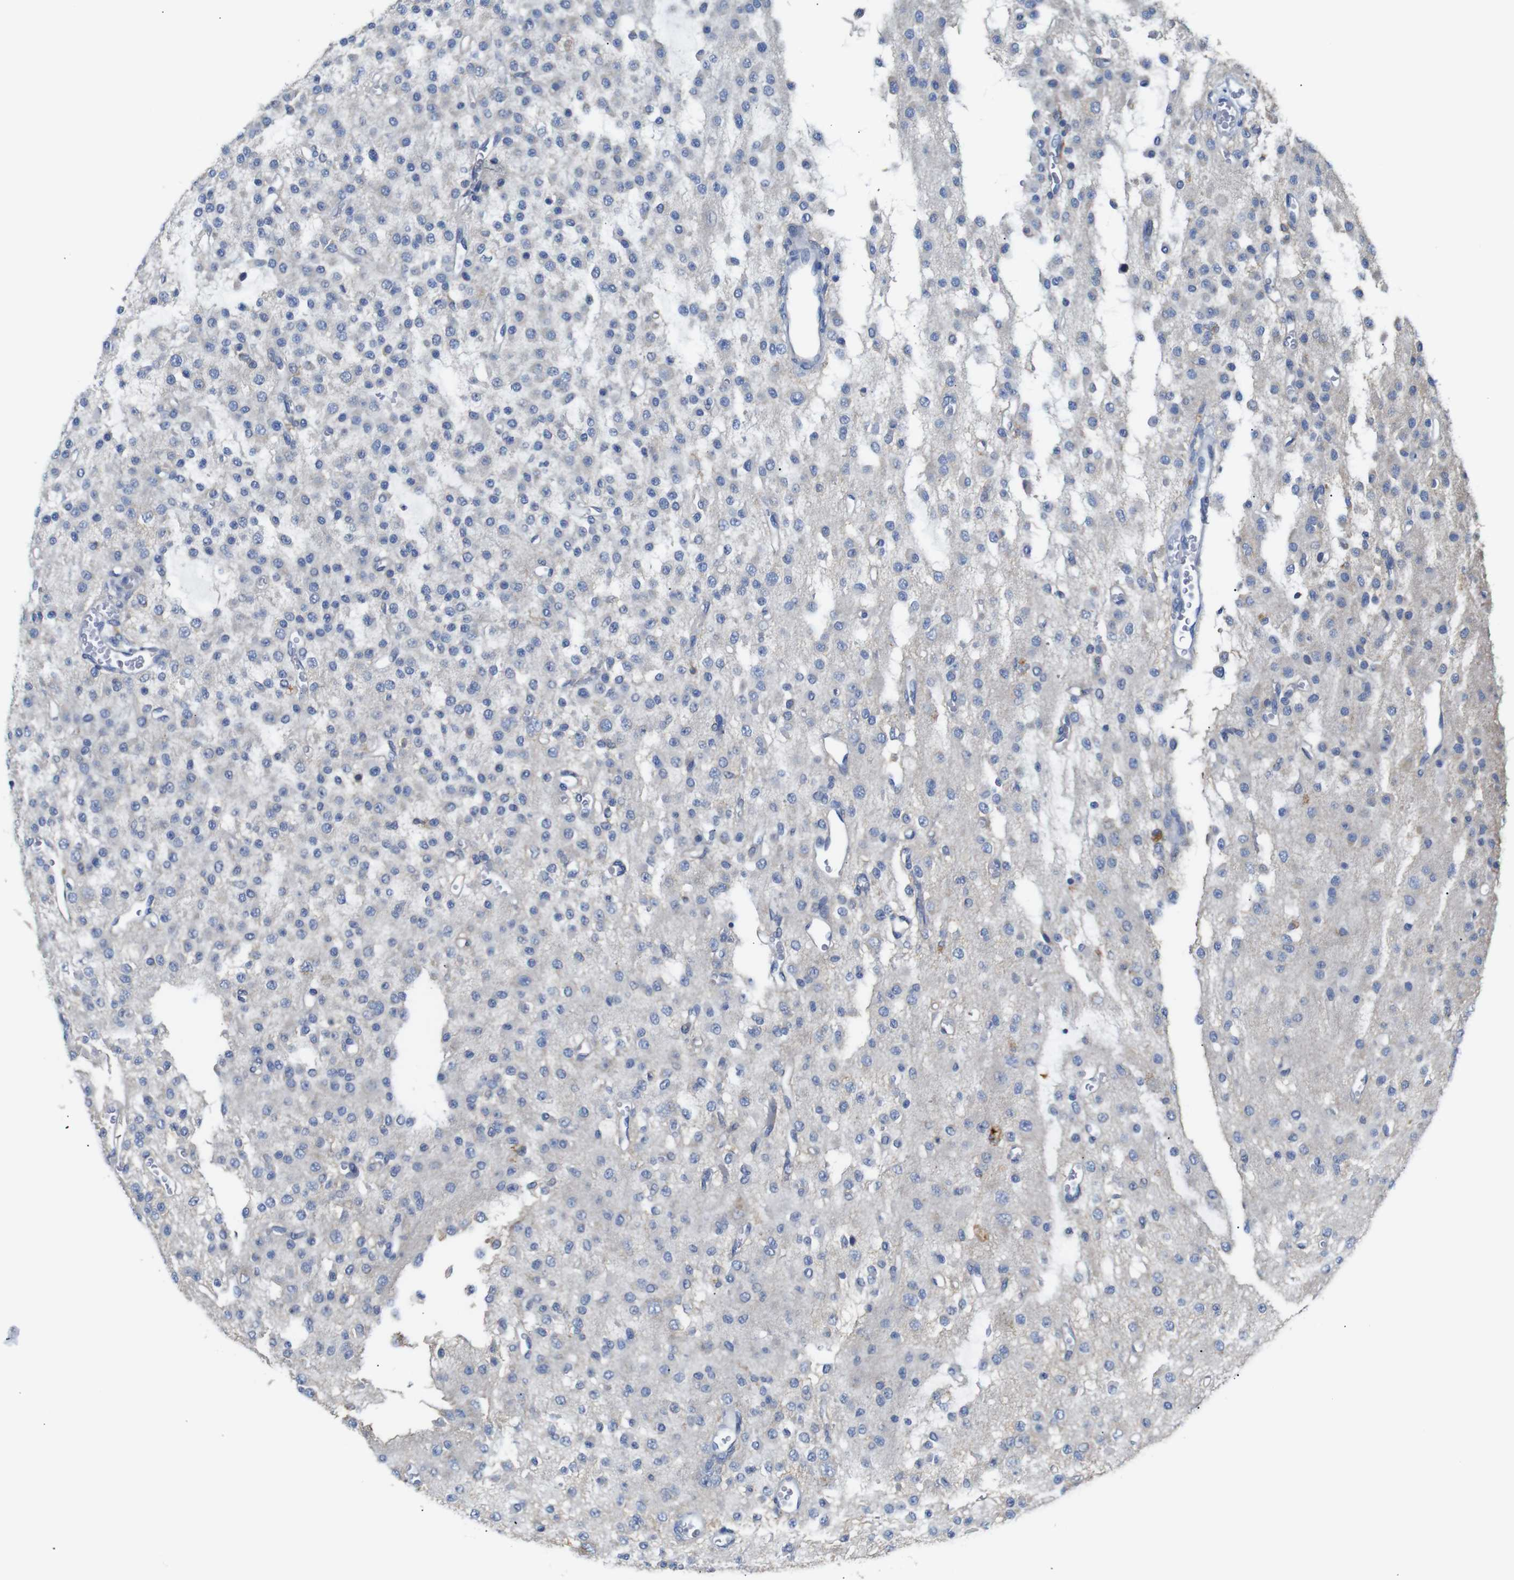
{"staining": {"intensity": "negative", "quantity": "none", "location": "none"}, "tissue": "glioma", "cell_type": "Tumor cells", "image_type": "cancer", "snomed": [{"axis": "morphology", "description": "Glioma, malignant, Low grade"}, {"axis": "topography", "description": "Brain"}], "caption": "Tumor cells show no significant positivity in malignant glioma (low-grade).", "gene": "ALOX15", "patient": {"sex": "male", "age": 38}}